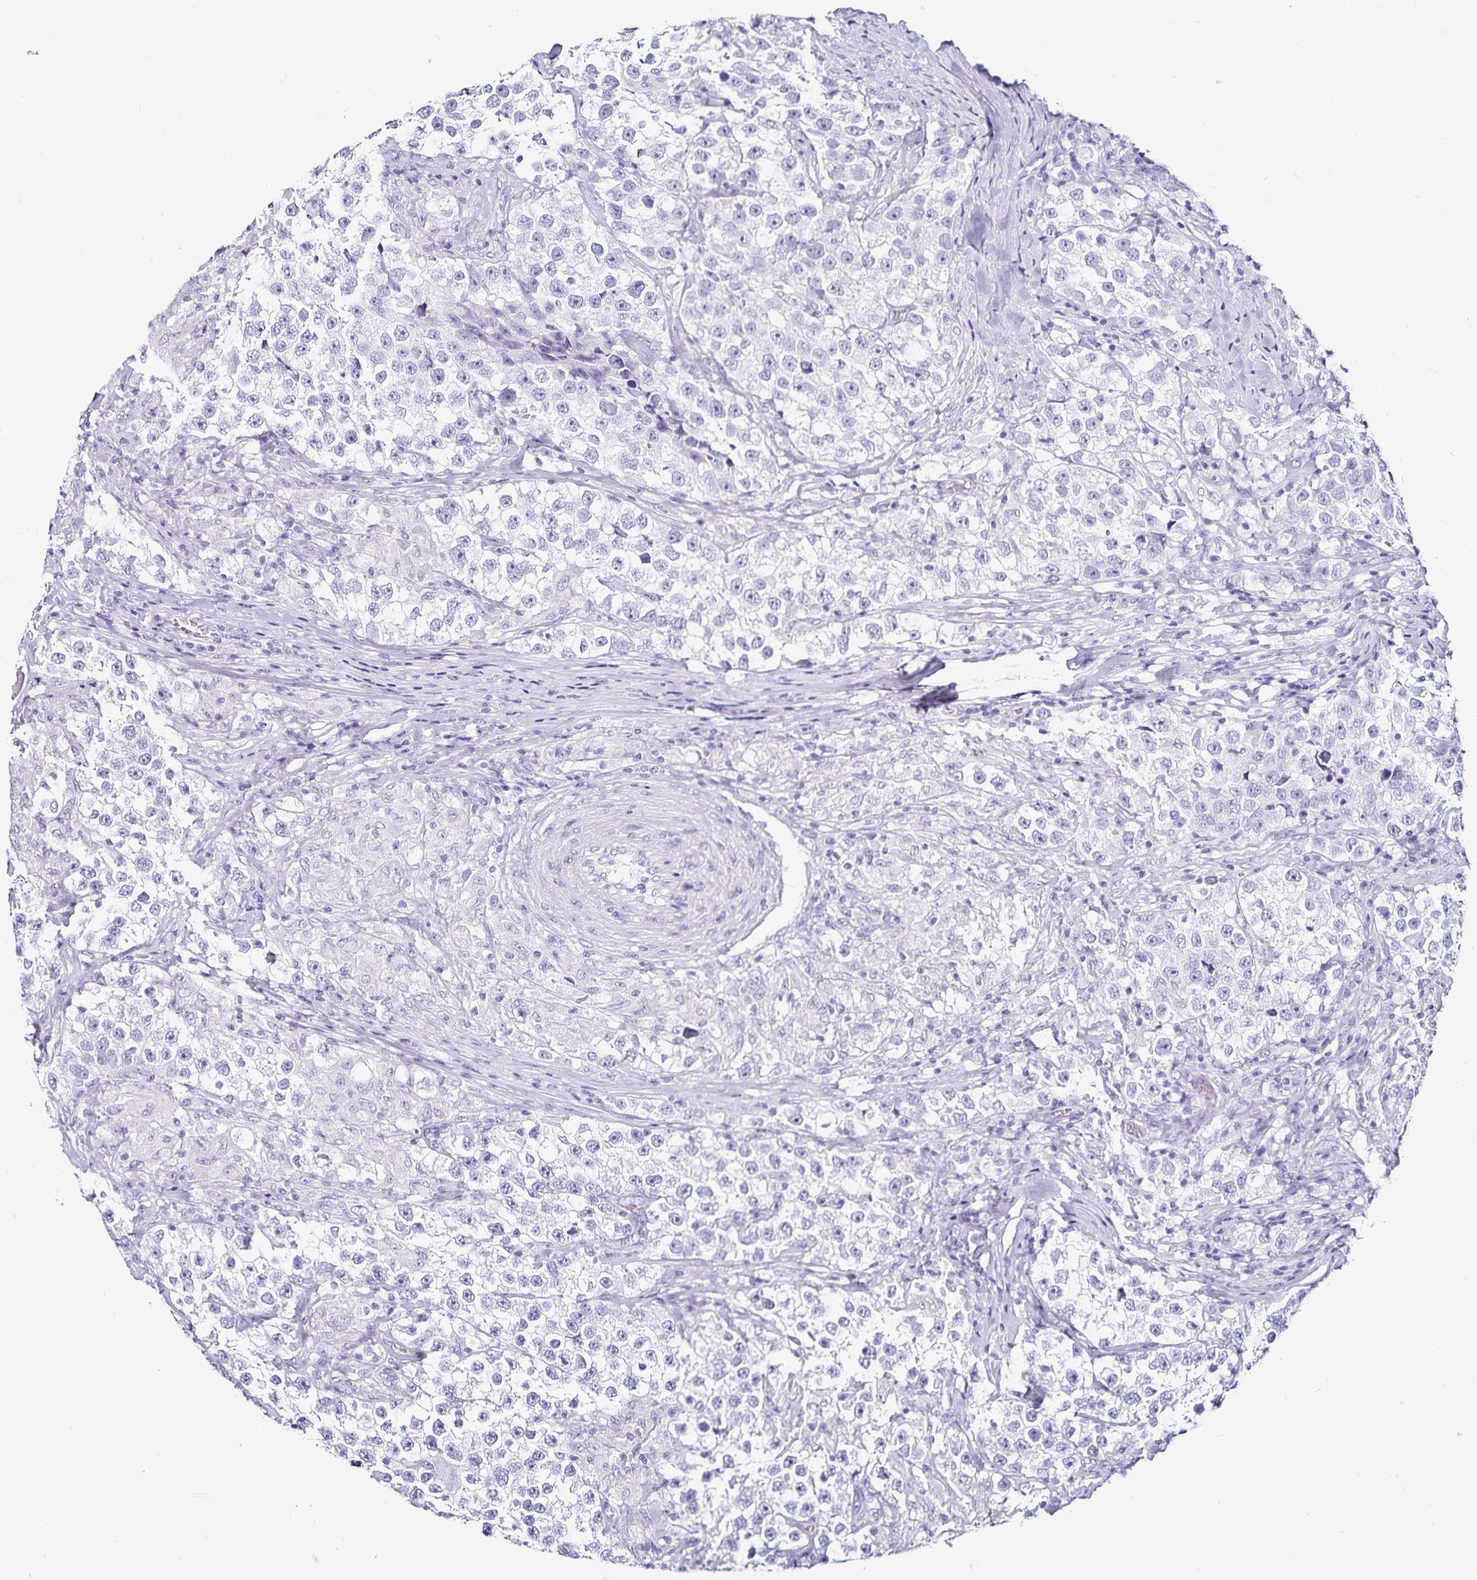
{"staining": {"intensity": "negative", "quantity": "none", "location": "none"}, "tissue": "testis cancer", "cell_type": "Tumor cells", "image_type": "cancer", "snomed": [{"axis": "morphology", "description": "Seminoma, NOS"}, {"axis": "topography", "description": "Testis"}], "caption": "Tumor cells are negative for protein expression in human seminoma (testis).", "gene": "TSPAN7", "patient": {"sex": "male", "age": 46}}